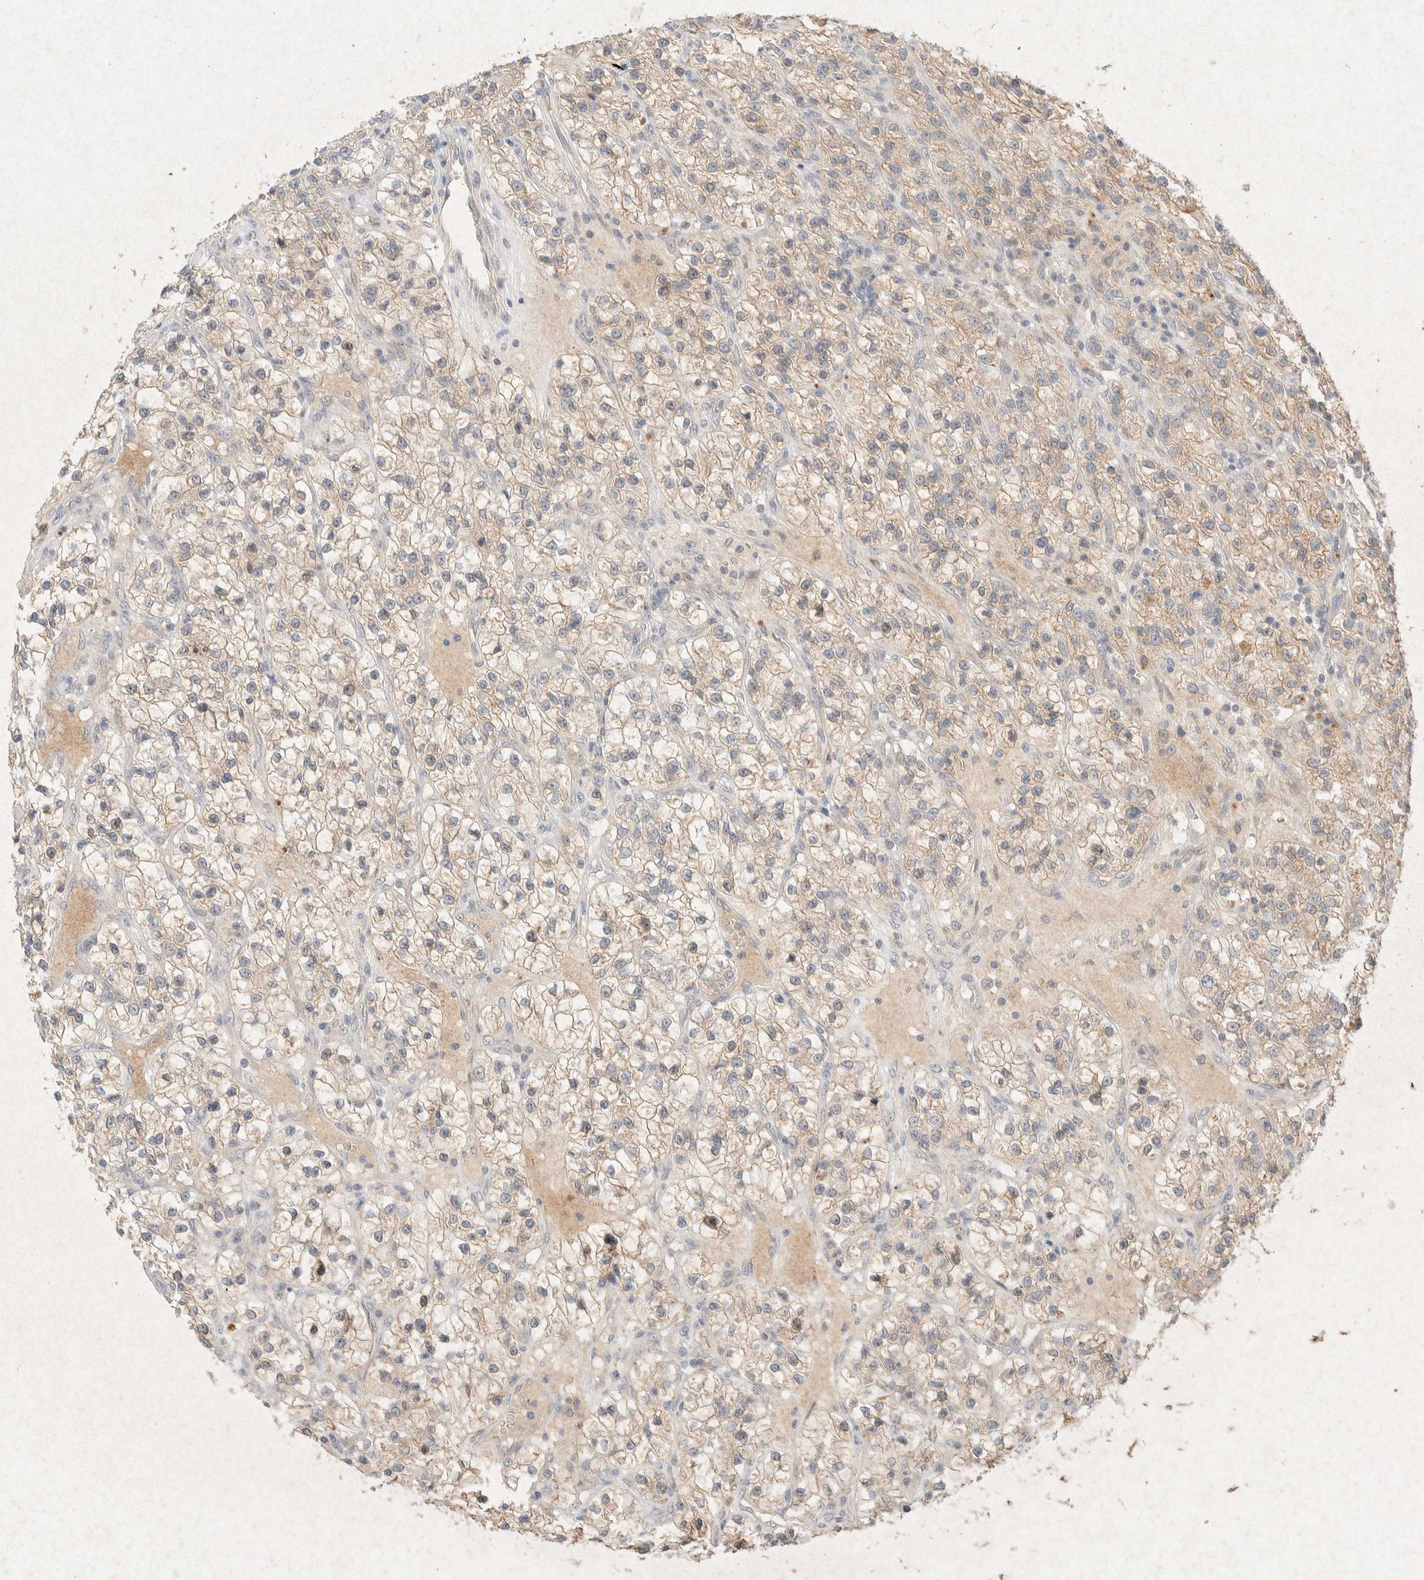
{"staining": {"intensity": "weak", "quantity": ">75%", "location": "cytoplasmic/membranous"}, "tissue": "renal cancer", "cell_type": "Tumor cells", "image_type": "cancer", "snomed": [{"axis": "morphology", "description": "Adenocarcinoma, NOS"}, {"axis": "topography", "description": "Kidney"}], "caption": "An immunohistochemistry image of tumor tissue is shown. Protein staining in brown highlights weak cytoplasmic/membranous positivity in renal adenocarcinoma within tumor cells. (Stains: DAB (3,3'-diaminobenzidine) in brown, nuclei in blue, Microscopy: brightfield microscopy at high magnification).", "gene": "GNAI1", "patient": {"sex": "female", "age": 57}}